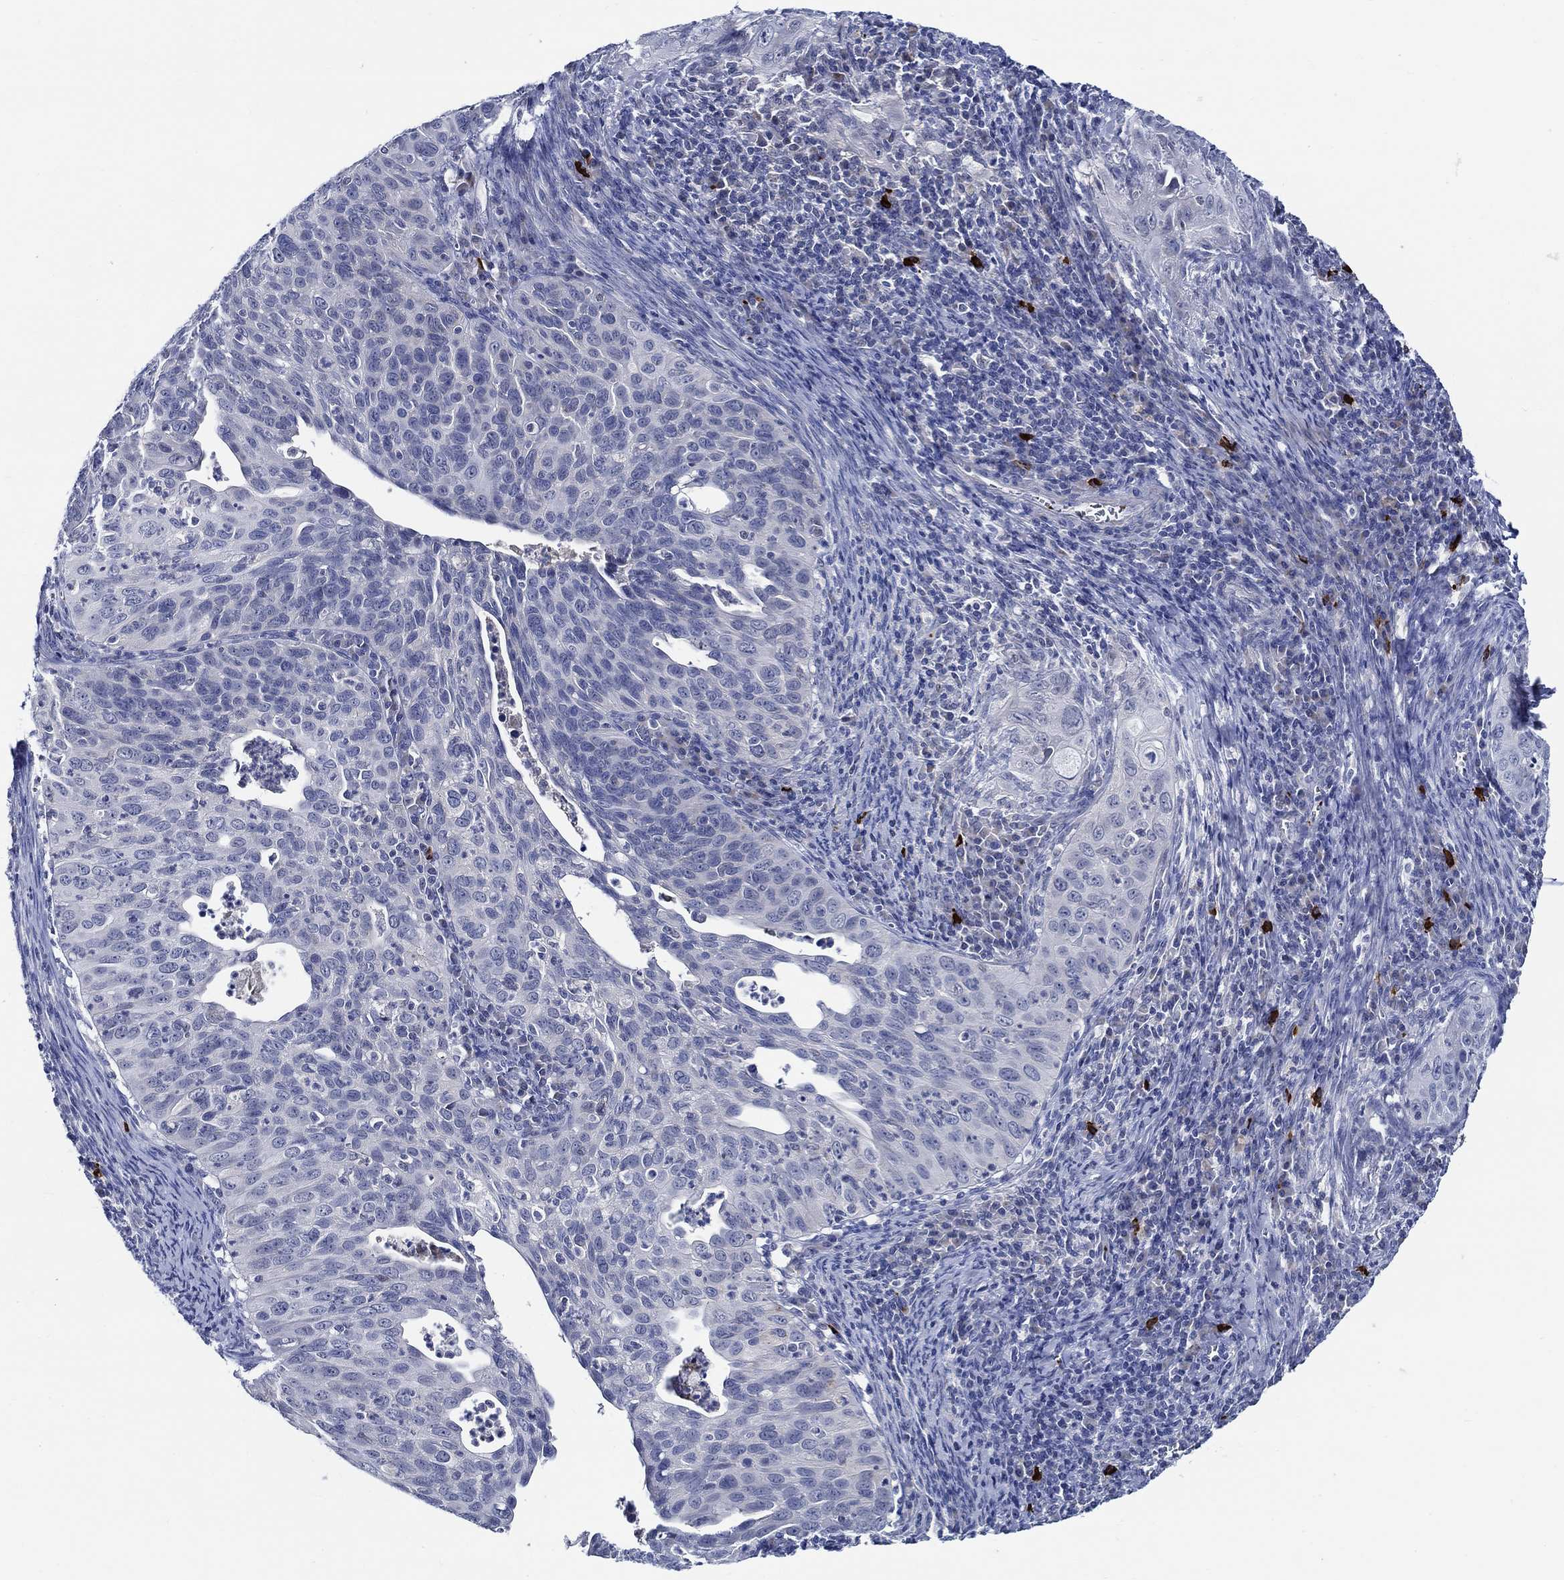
{"staining": {"intensity": "negative", "quantity": "none", "location": "none"}, "tissue": "cervical cancer", "cell_type": "Tumor cells", "image_type": "cancer", "snomed": [{"axis": "morphology", "description": "Squamous cell carcinoma, NOS"}, {"axis": "topography", "description": "Cervix"}], "caption": "Immunohistochemistry (IHC) photomicrograph of squamous cell carcinoma (cervical) stained for a protein (brown), which displays no staining in tumor cells. (Stains: DAB (3,3'-diaminobenzidine) IHC with hematoxylin counter stain, Microscopy: brightfield microscopy at high magnification).", "gene": "ALOX12", "patient": {"sex": "female", "age": 26}}